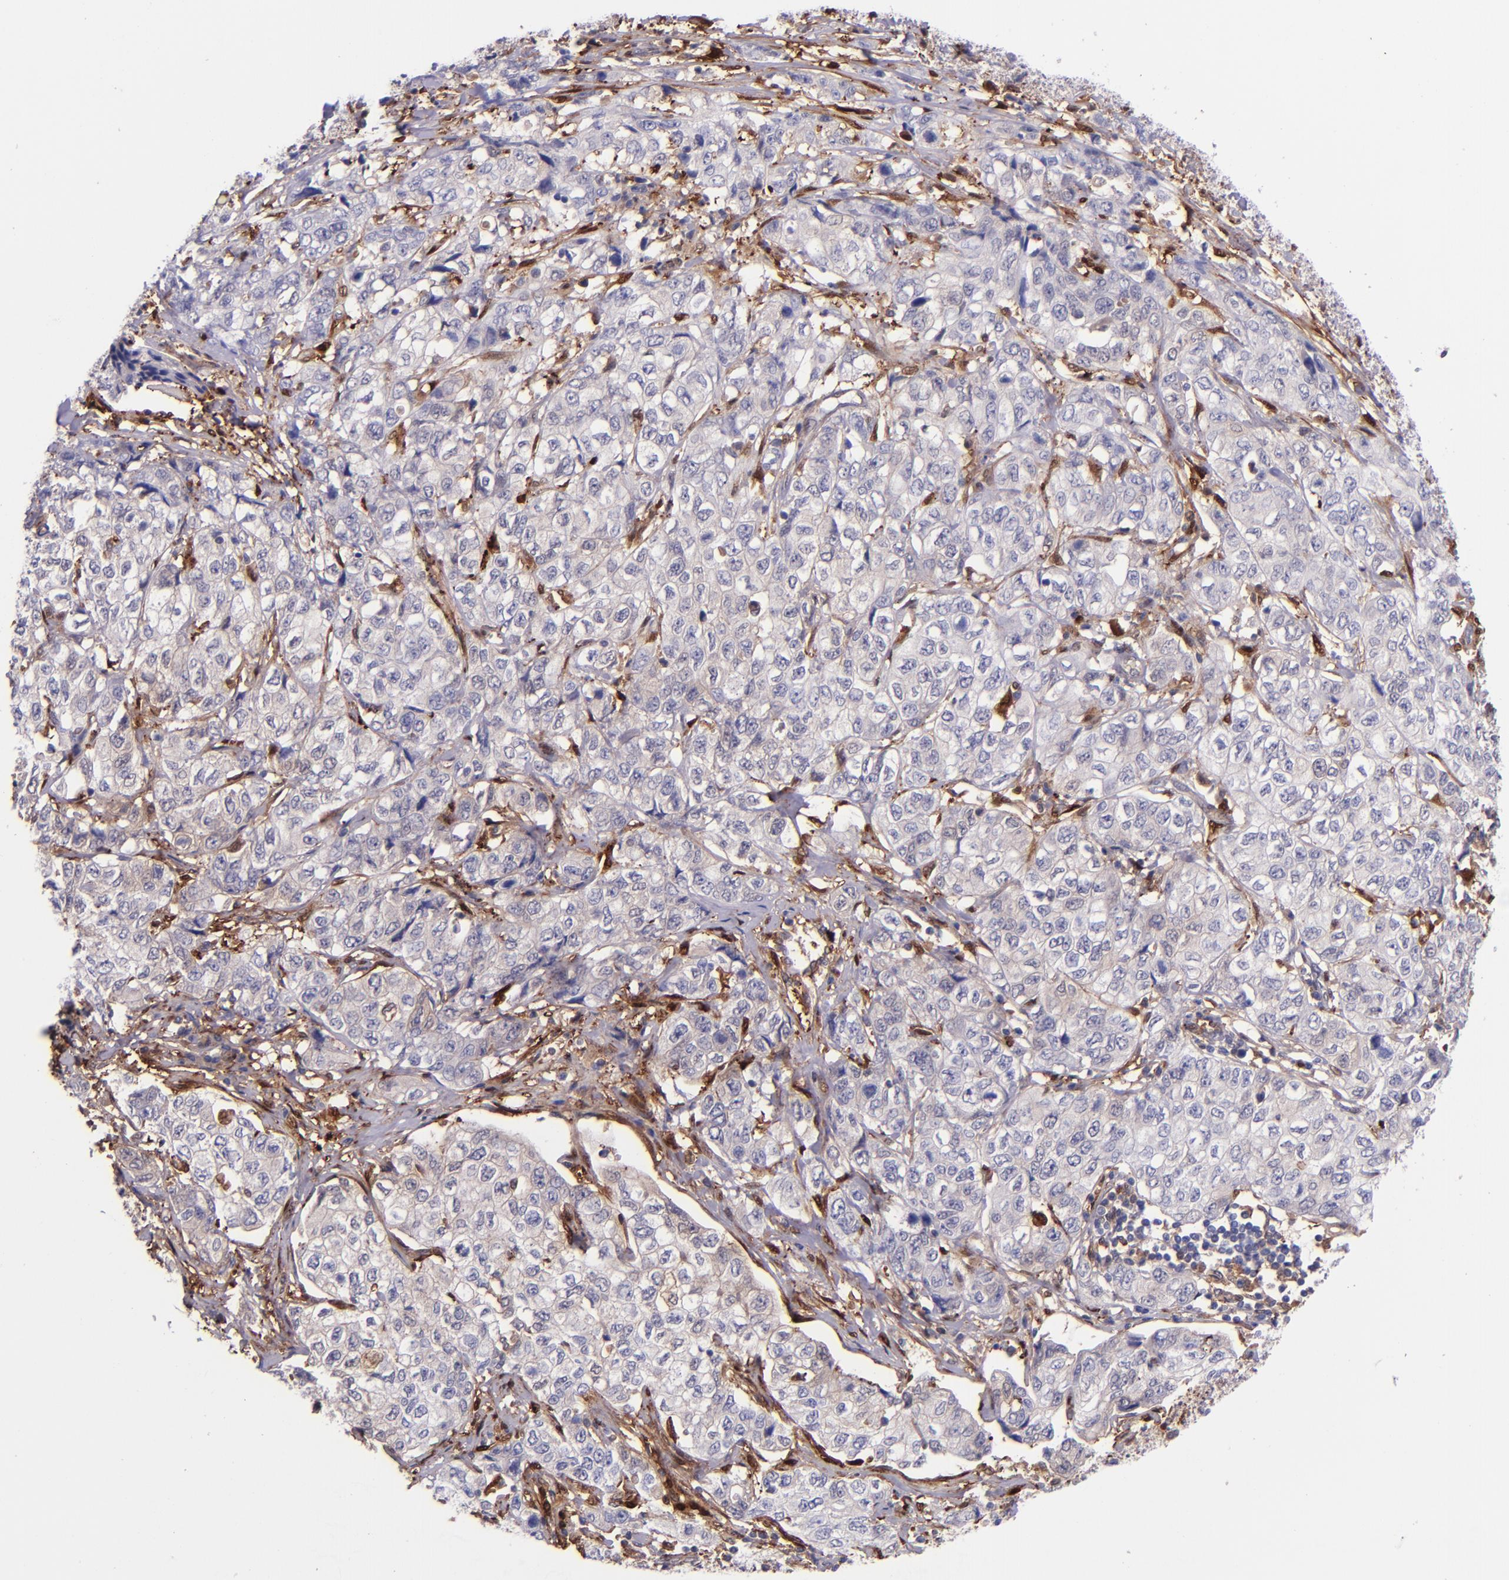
{"staining": {"intensity": "negative", "quantity": "none", "location": "none"}, "tissue": "stomach cancer", "cell_type": "Tumor cells", "image_type": "cancer", "snomed": [{"axis": "morphology", "description": "Adenocarcinoma, NOS"}, {"axis": "topography", "description": "Stomach"}], "caption": "Tumor cells show no significant expression in stomach adenocarcinoma.", "gene": "LGALS1", "patient": {"sex": "male", "age": 48}}